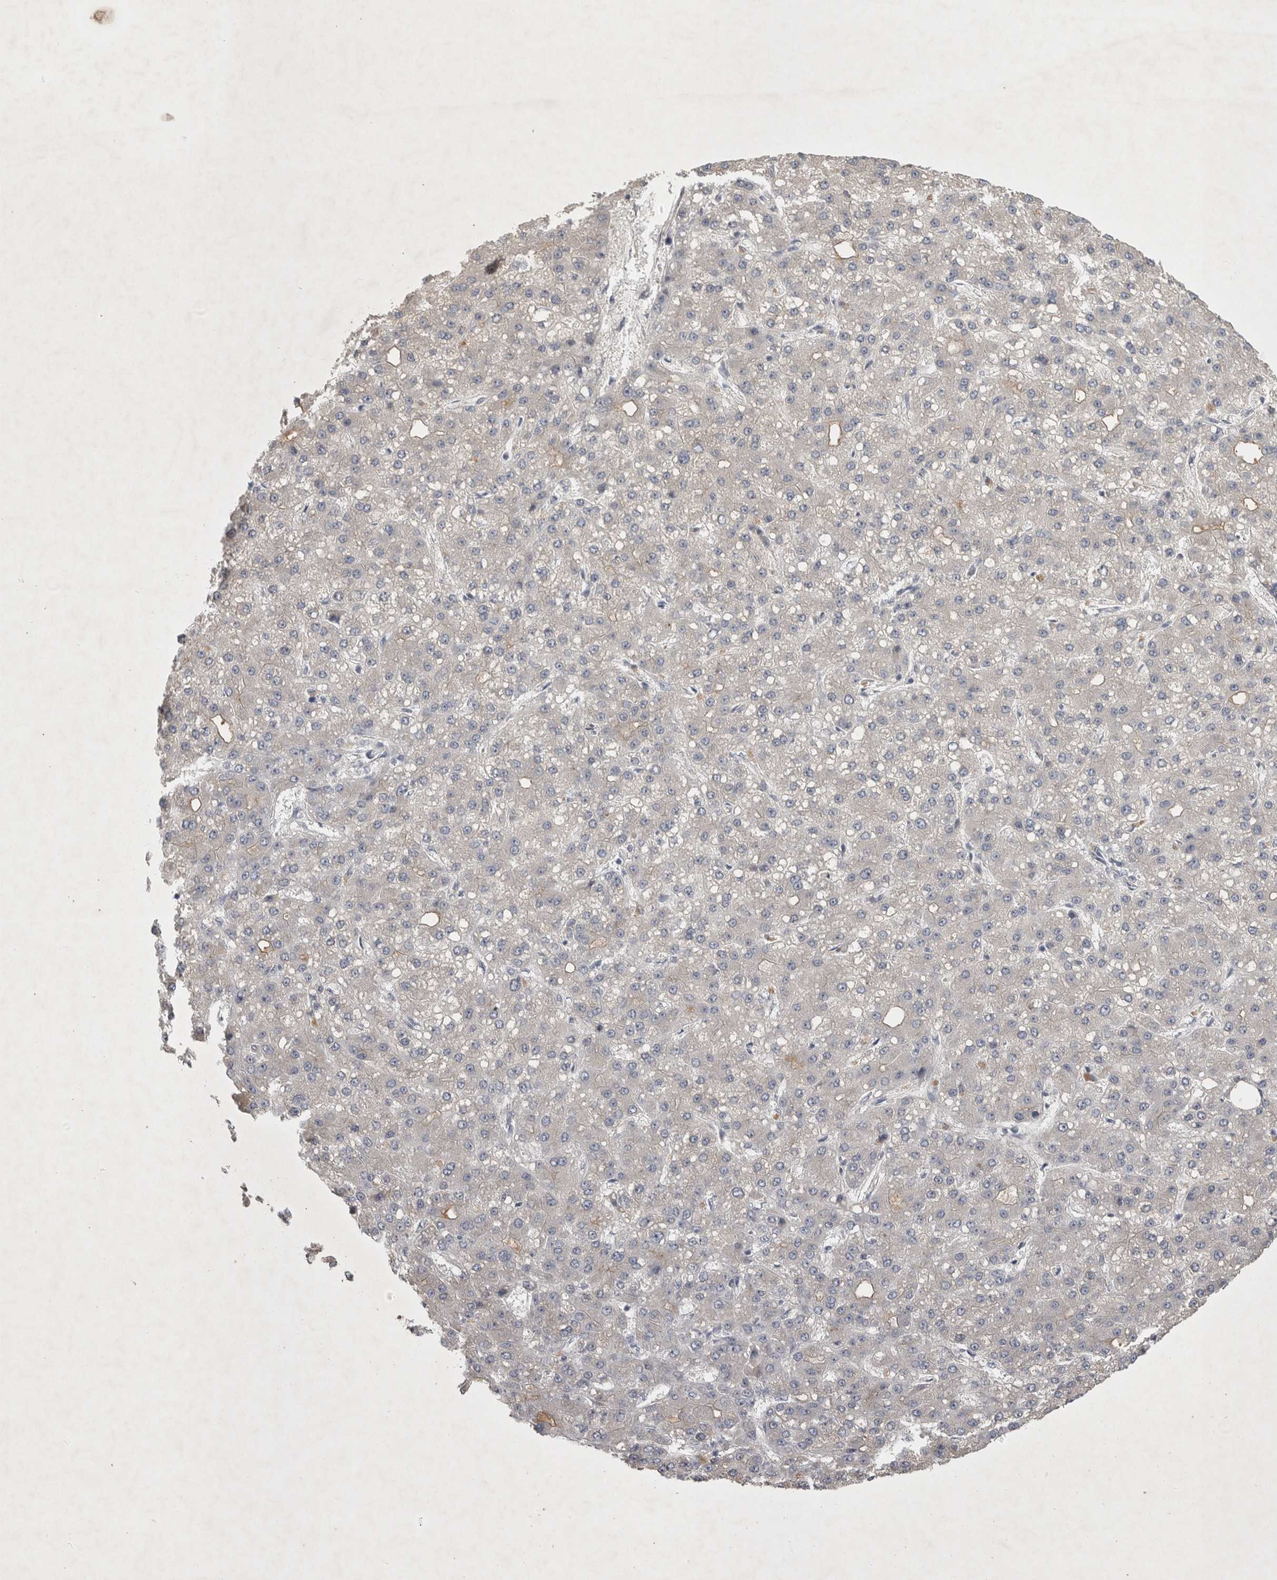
{"staining": {"intensity": "negative", "quantity": "none", "location": "none"}, "tissue": "liver cancer", "cell_type": "Tumor cells", "image_type": "cancer", "snomed": [{"axis": "morphology", "description": "Carcinoma, Hepatocellular, NOS"}, {"axis": "topography", "description": "Liver"}], "caption": "Hepatocellular carcinoma (liver) stained for a protein using immunohistochemistry exhibits no expression tumor cells.", "gene": "ENPP7", "patient": {"sex": "male", "age": 67}}